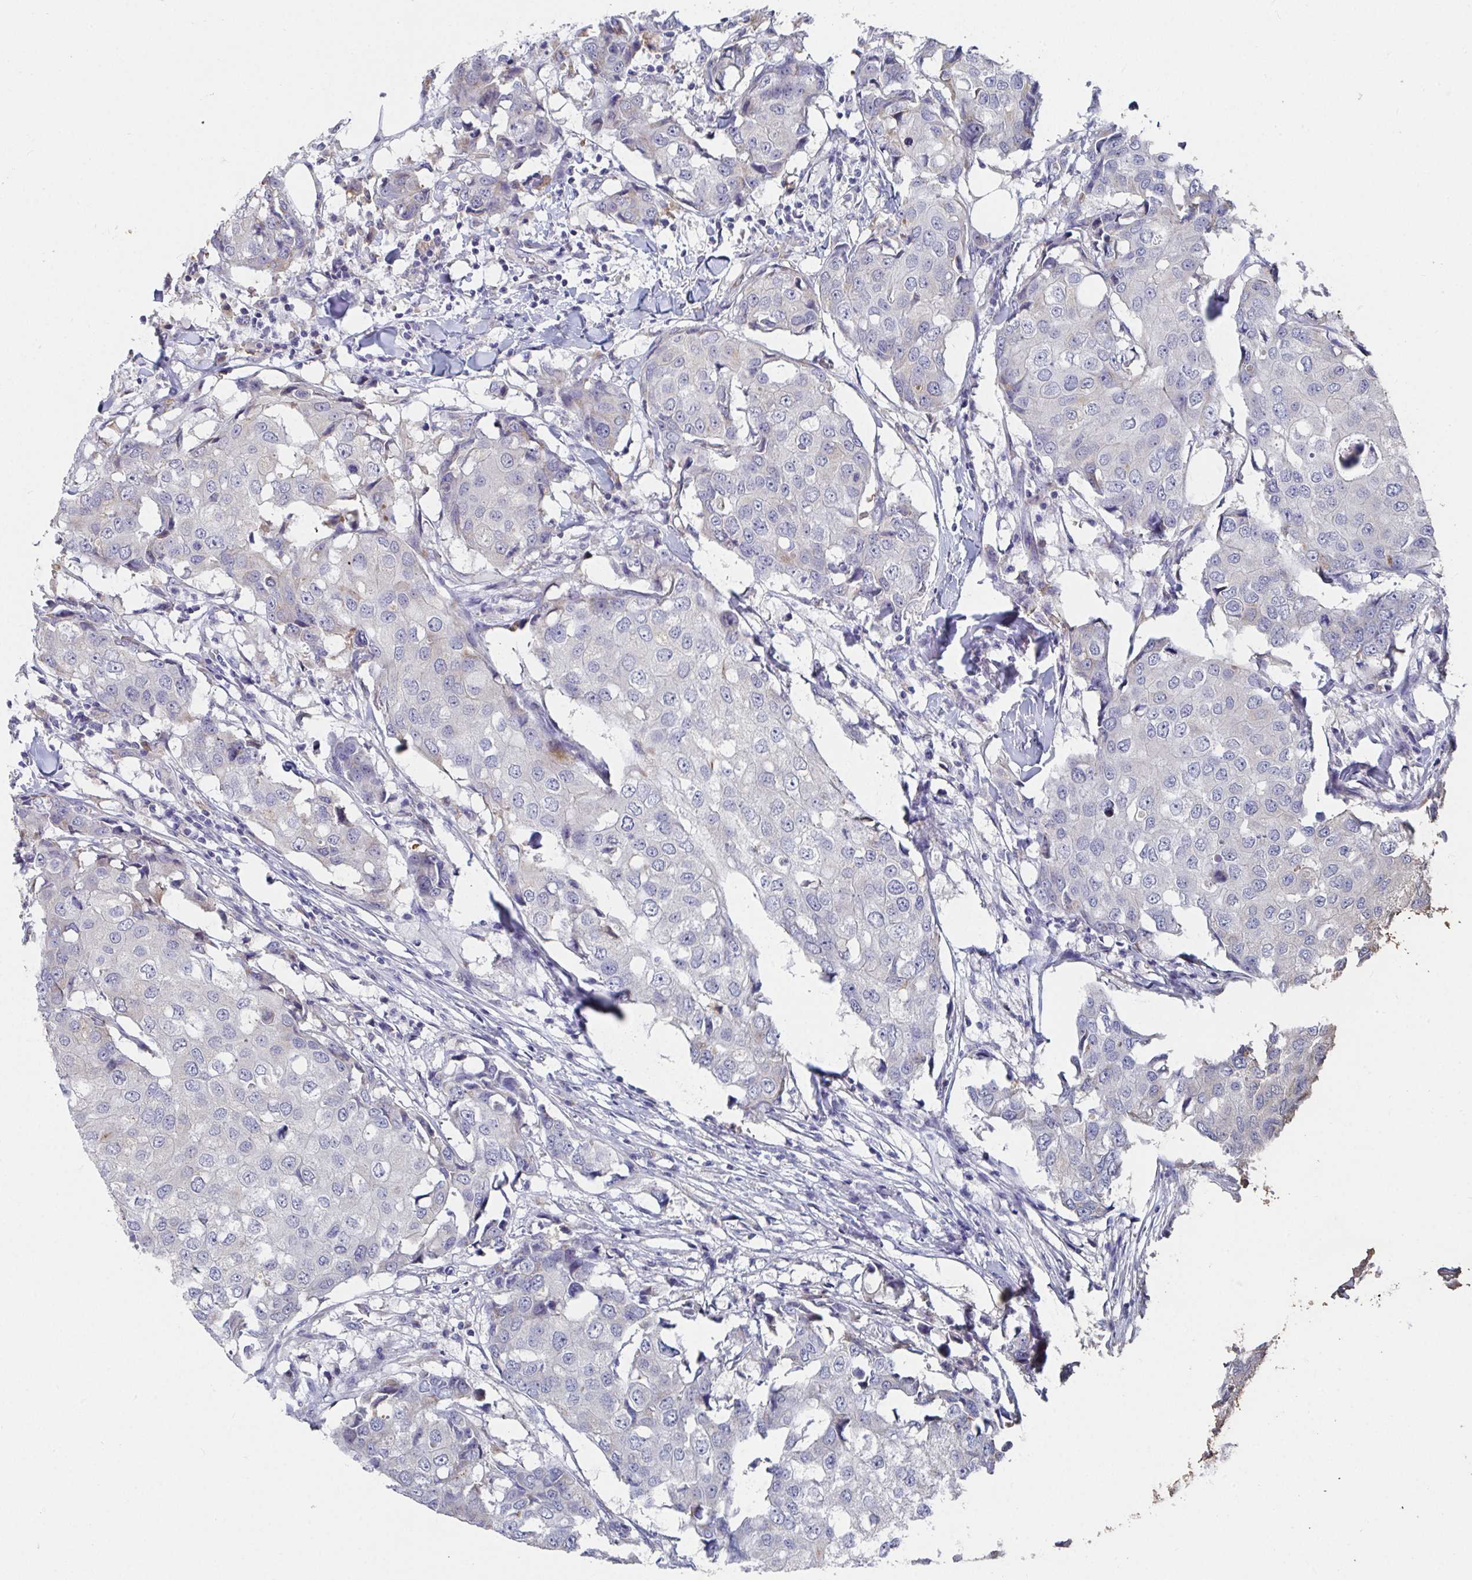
{"staining": {"intensity": "negative", "quantity": "none", "location": "none"}, "tissue": "breast cancer", "cell_type": "Tumor cells", "image_type": "cancer", "snomed": [{"axis": "morphology", "description": "Duct carcinoma"}, {"axis": "topography", "description": "Breast"}], "caption": "The histopathology image exhibits no staining of tumor cells in breast cancer (intraductal carcinoma).", "gene": "TAS2R39", "patient": {"sex": "female", "age": 27}}